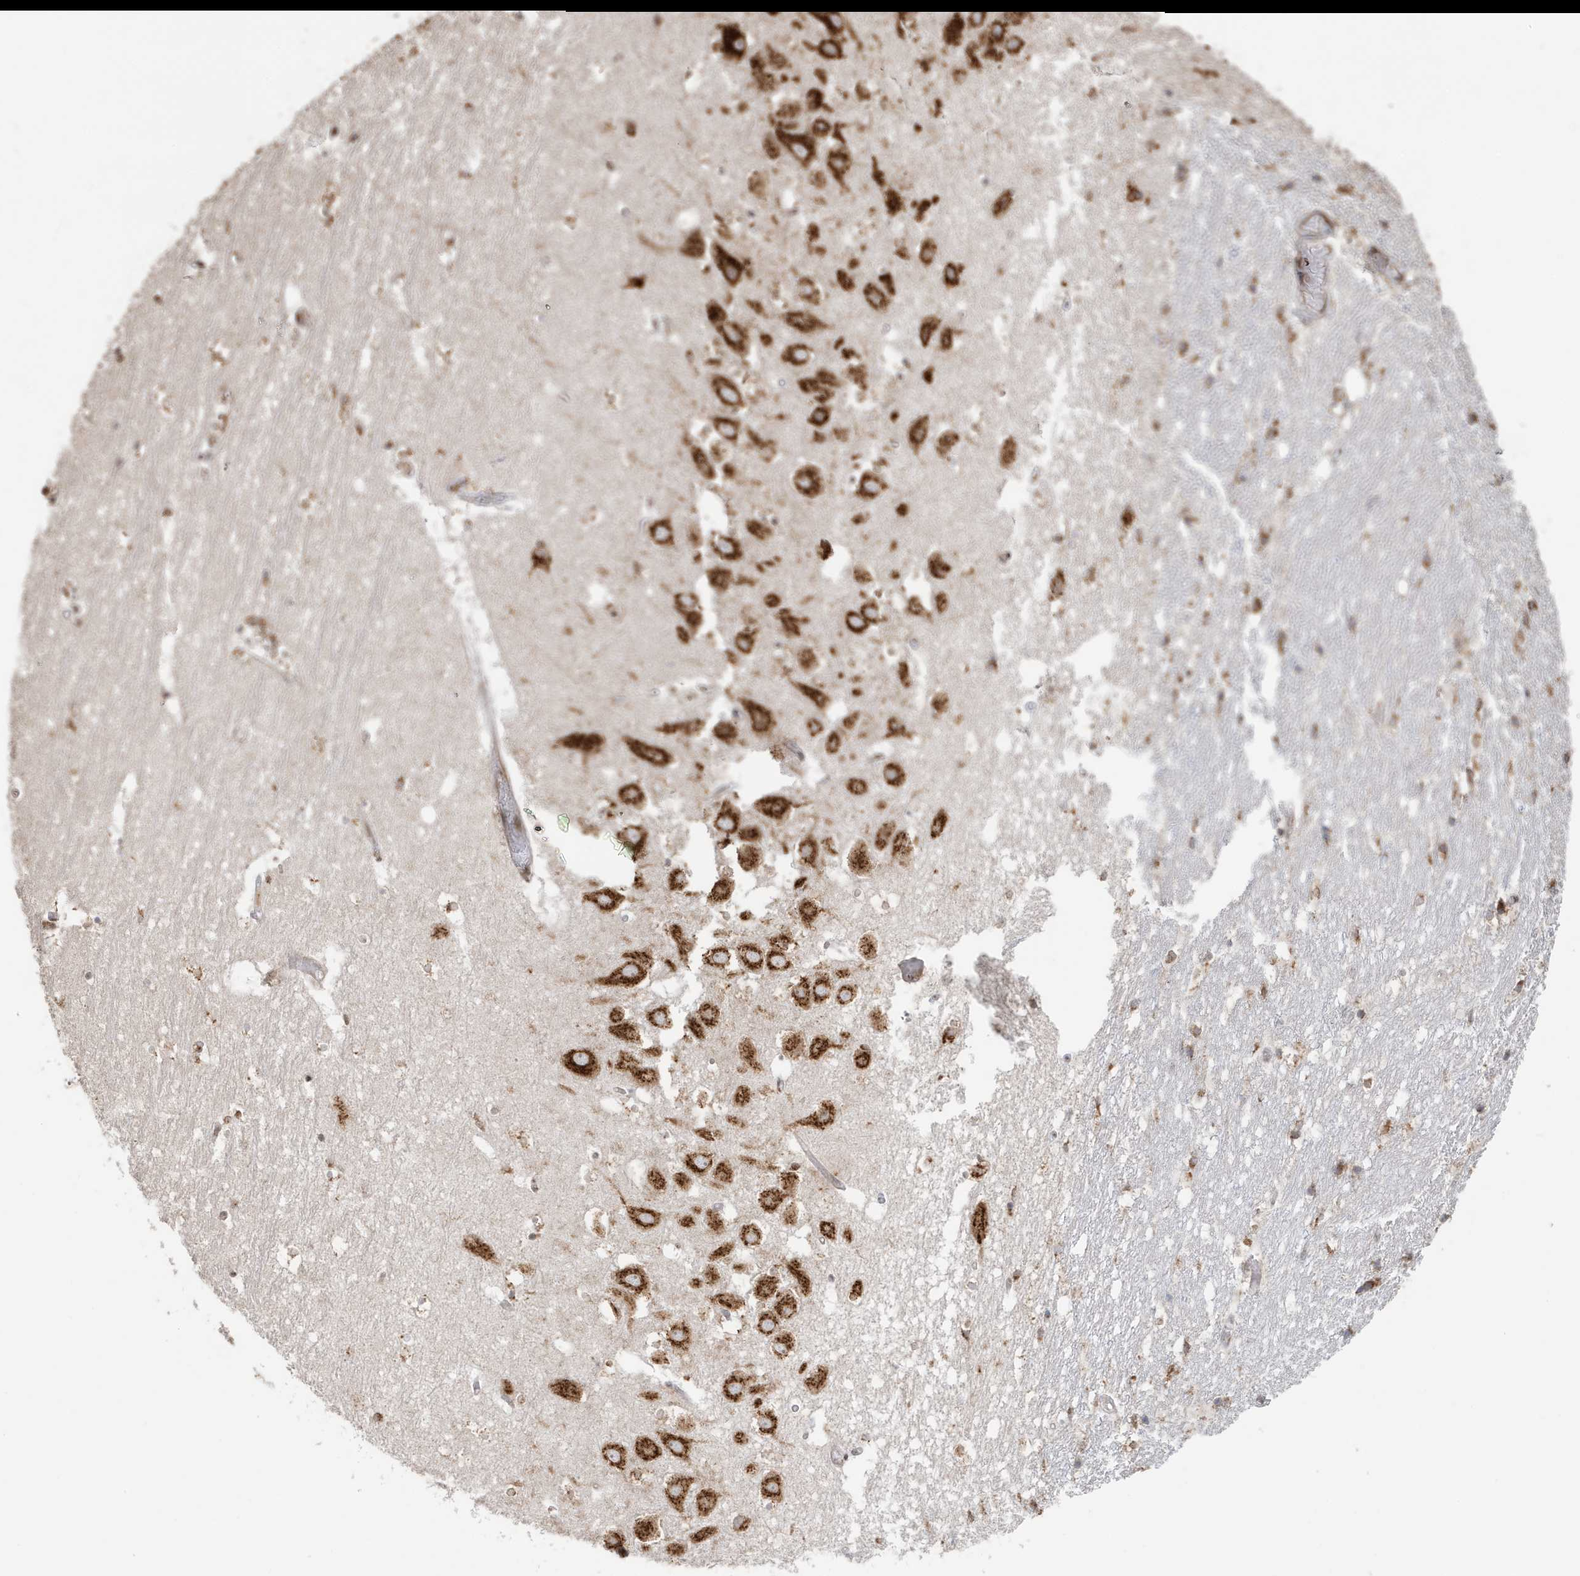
{"staining": {"intensity": "moderate", "quantity": "<25%", "location": "cytoplasmic/membranous"}, "tissue": "hippocampus", "cell_type": "Glial cells", "image_type": "normal", "snomed": [{"axis": "morphology", "description": "Normal tissue, NOS"}, {"axis": "topography", "description": "Hippocampus"}], "caption": "A high-resolution image shows immunohistochemistry (IHC) staining of normal hippocampus, which exhibits moderate cytoplasmic/membranous positivity in approximately <25% of glial cells. (DAB (3,3'-diaminobenzidine) IHC, brown staining for protein, blue staining for nuclei).", "gene": "RER1", "patient": {"sex": "female", "age": 52}}